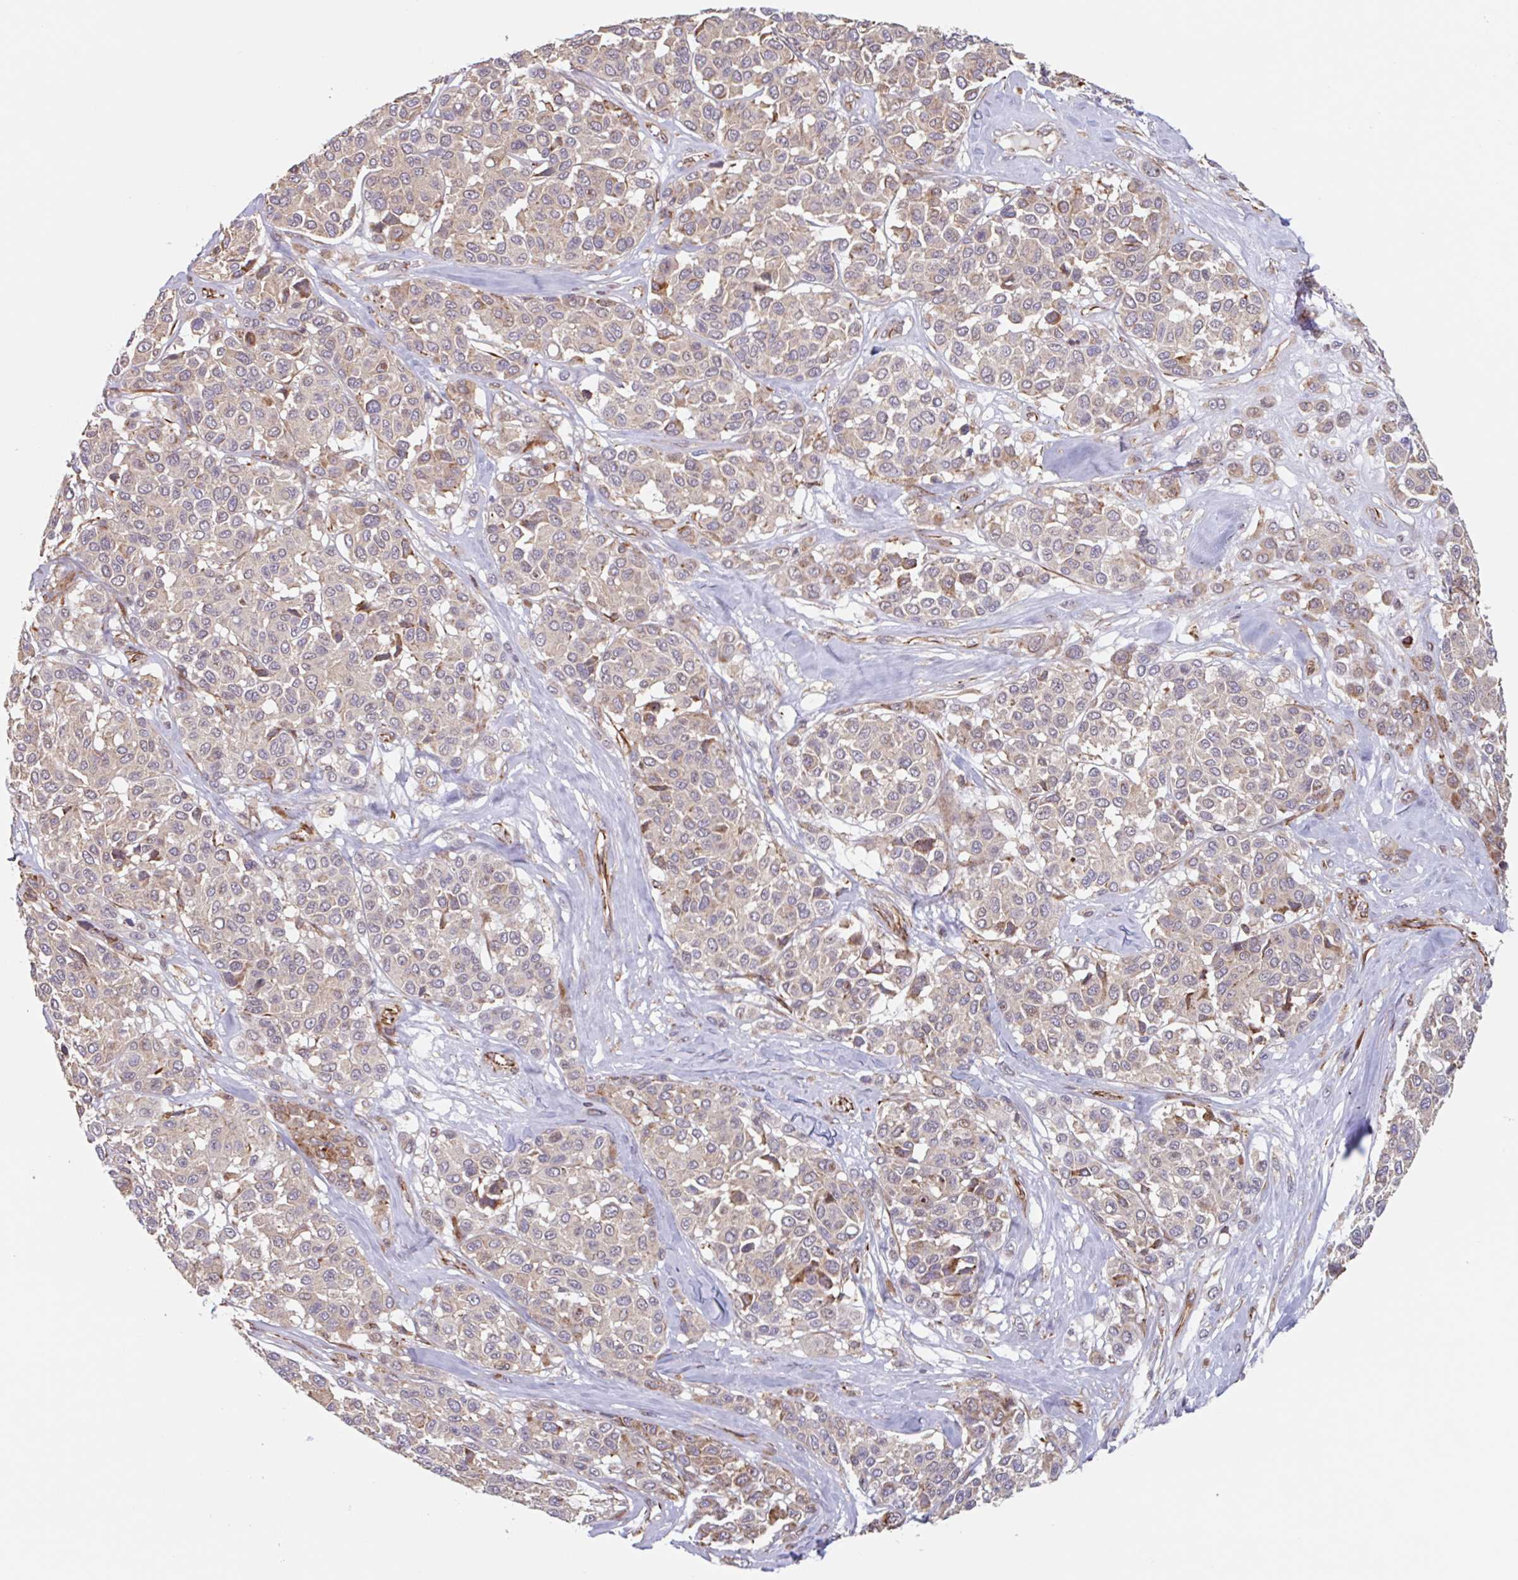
{"staining": {"intensity": "weak", "quantity": "<25%", "location": "cytoplasmic/membranous"}, "tissue": "melanoma", "cell_type": "Tumor cells", "image_type": "cancer", "snomed": [{"axis": "morphology", "description": "Malignant melanoma, NOS"}, {"axis": "topography", "description": "Skin"}], "caption": "Tumor cells show no significant protein positivity in melanoma. (DAB (3,3'-diaminobenzidine) immunohistochemistry visualized using brightfield microscopy, high magnification).", "gene": "NUB1", "patient": {"sex": "female", "age": 66}}